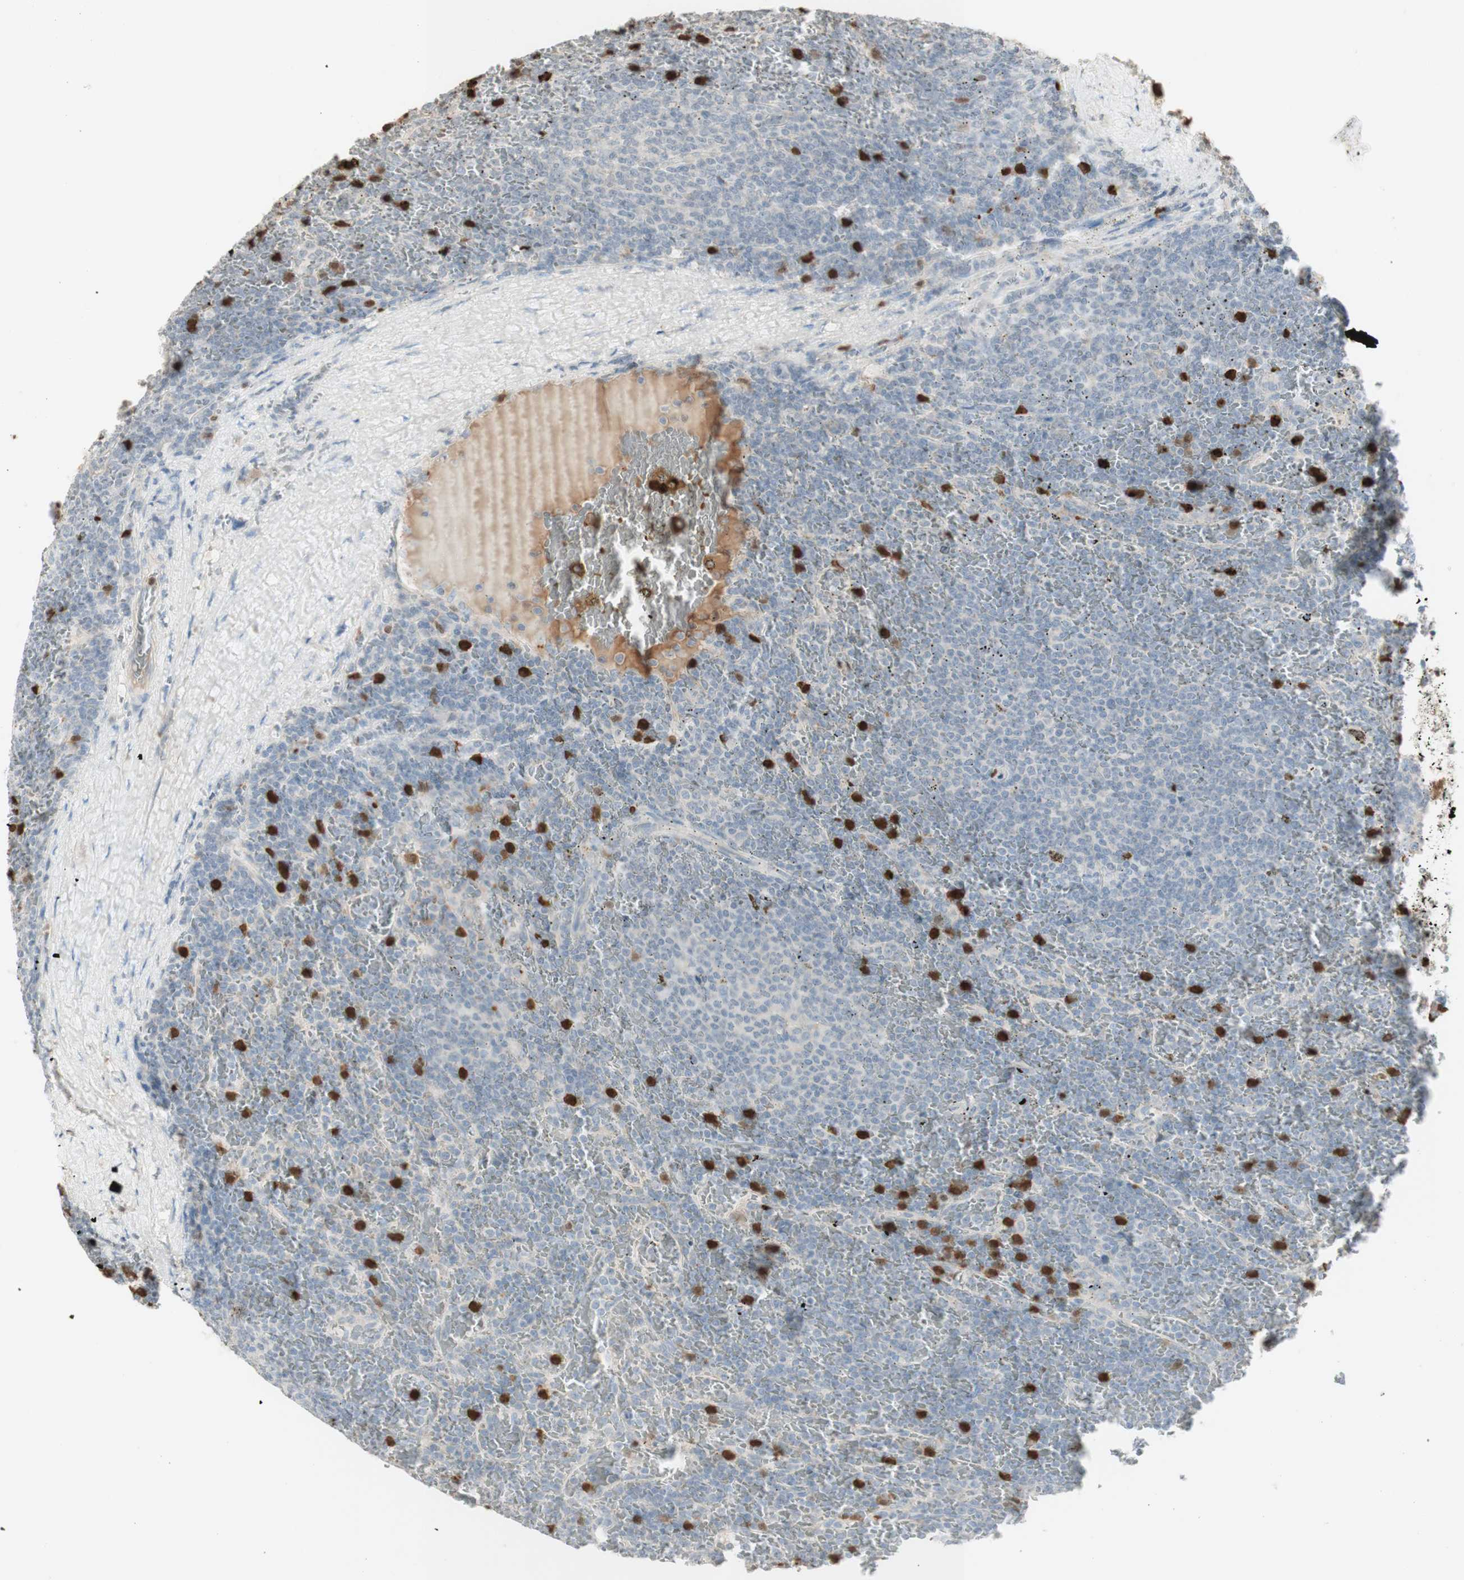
{"staining": {"intensity": "negative", "quantity": "none", "location": "none"}, "tissue": "lymphoma", "cell_type": "Tumor cells", "image_type": "cancer", "snomed": [{"axis": "morphology", "description": "Malignant lymphoma, non-Hodgkin's type, Low grade"}, {"axis": "topography", "description": "Spleen"}], "caption": "Immunohistochemistry (IHC) of lymphoma exhibits no positivity in tumor cells.", "gene": "NID1", "patient": {"sex": "female", "age": 77}}